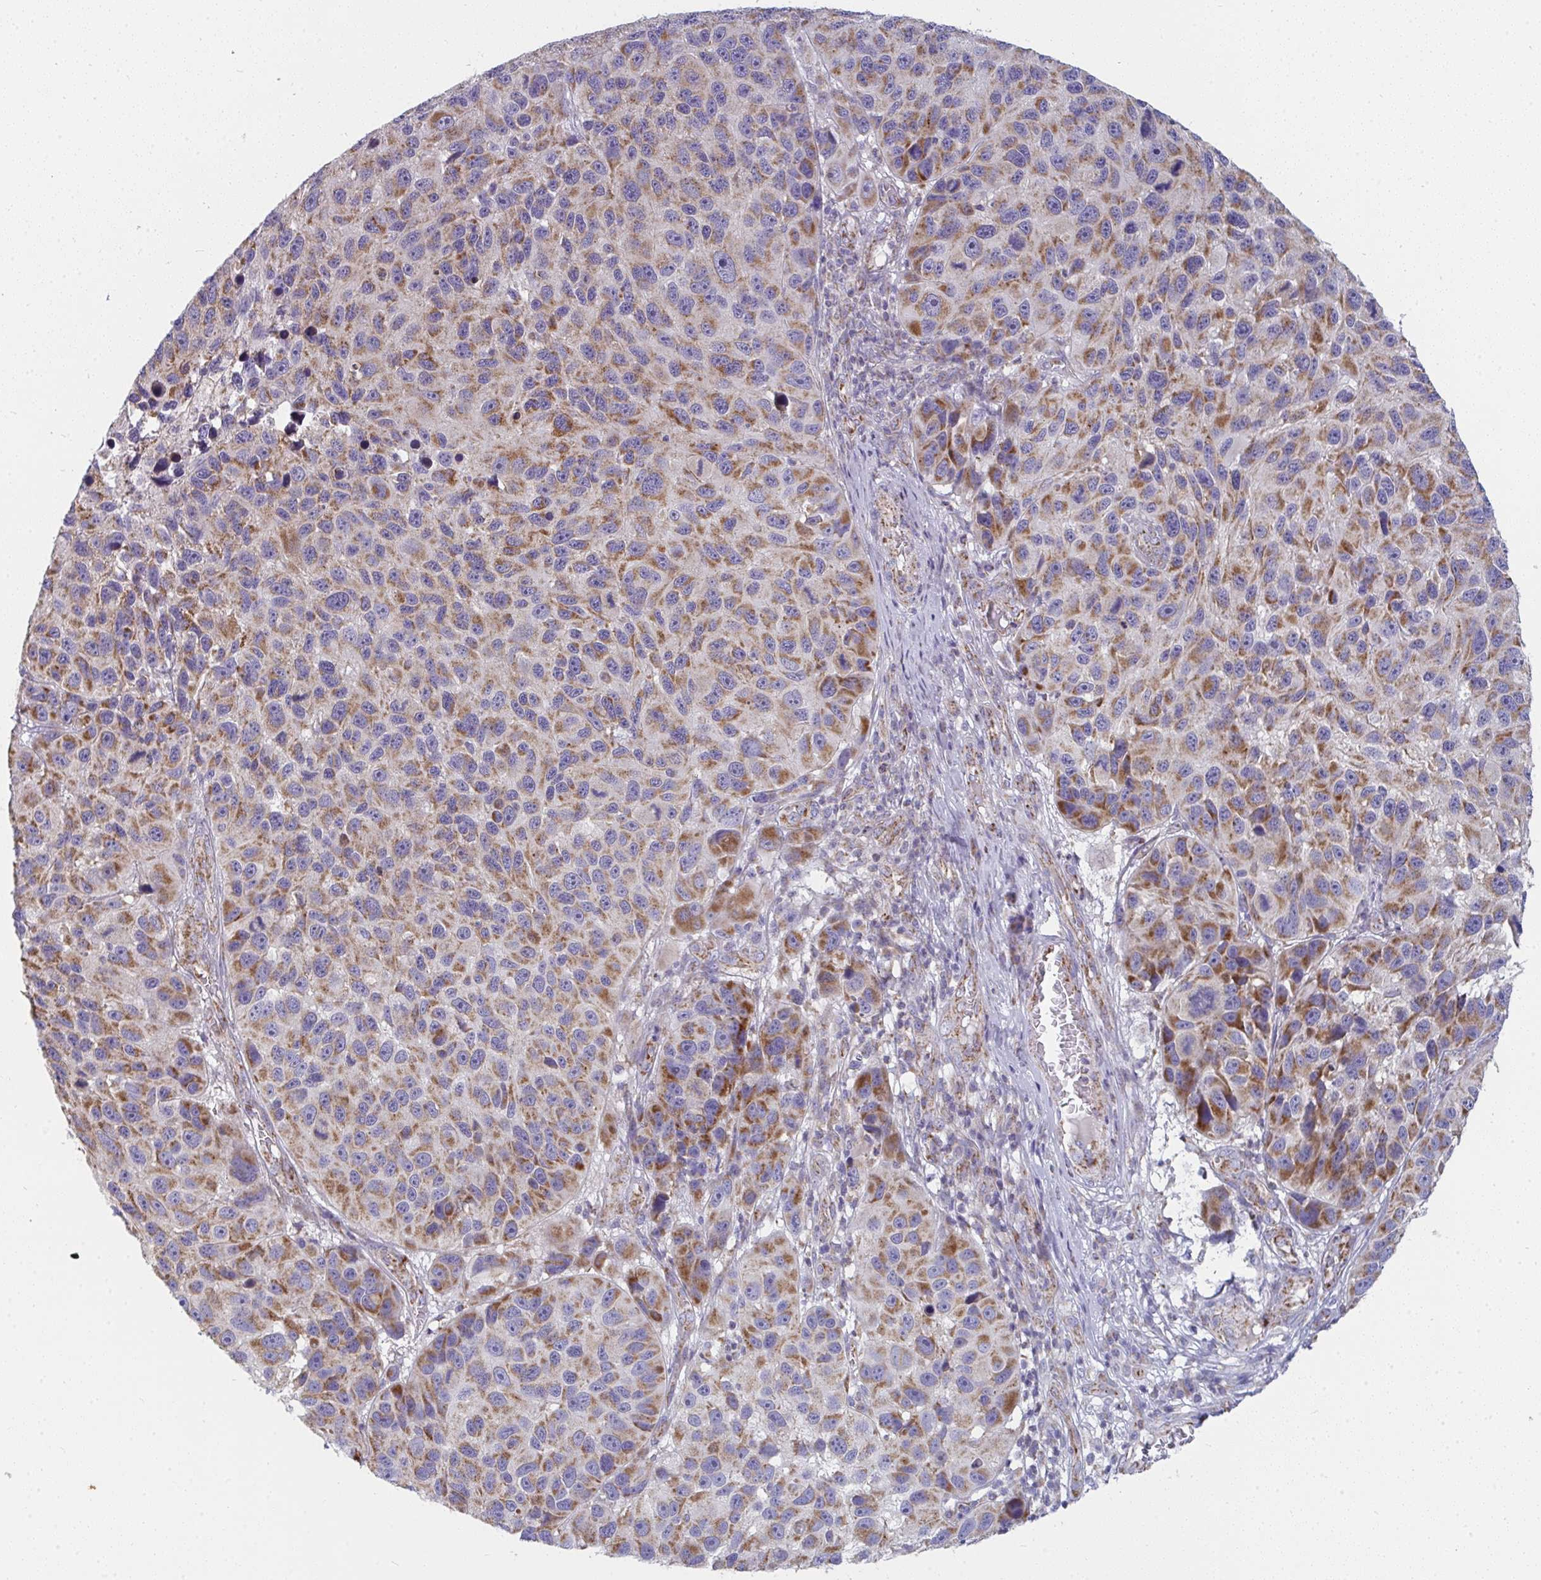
{"staining": {"intensity": "moderate", "quantity": ">75%", "location": "cytoplasmic/membranous"}, "tissue": "melanoma", "cell_type": "Tumor cells", "image_type": "cancer", "snomed": [{"axis": "morphology", "description": "Malignant melanoma, NOS"}, {"axis": "topography", "description": "Skin"}], "caption": "A photomicrograph of human malignant melanoma stained for a protein demonstrates moderate cytoplasmic/membranous brown staining in tumor cells.", "gene": "FAHD1", "patient": {"sex": "male", "age": 53}}